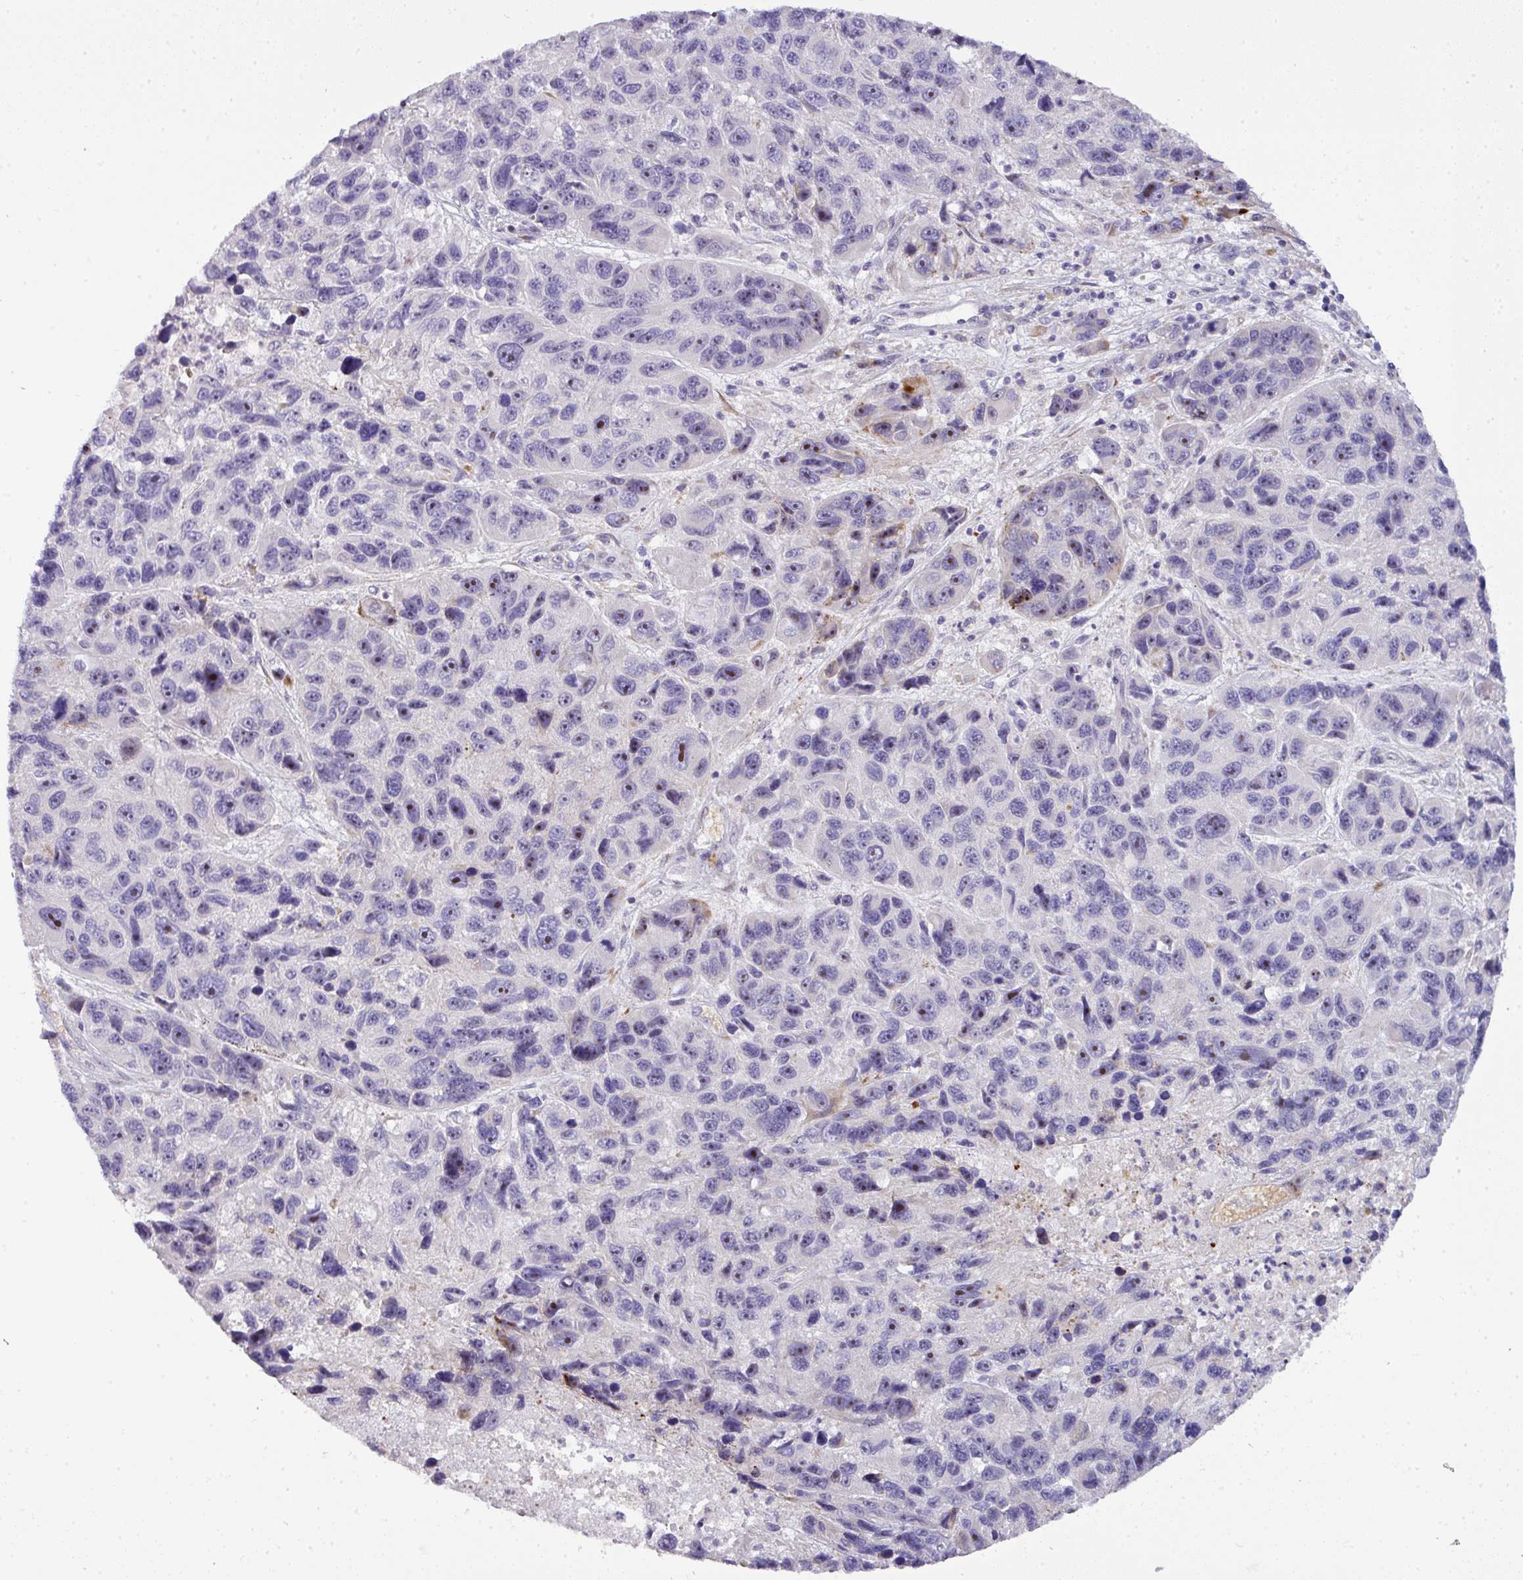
{"staining": {"intensity": "moderate", "quantity": "25%-75%", "location": "nuclear"}, "tissue": "melanoma", "cell_type": "Tumor cells", "image_type": "cancer", "snomed": [{"axis": "morphology", "description": "Malignant melanoma, NOS"}, {"axis": "topography", "description": "Skin"}], "caption": "Moderate nuclear staining is seen in approximately 25%-75% of tumor cells in melanoma. (DAB (3,3'-diaminobenzidine) IHC with brightfield microscopy, high magnification).", "gene": "ATP6V1F", "patient": {"sex": "male", "age": 53}}